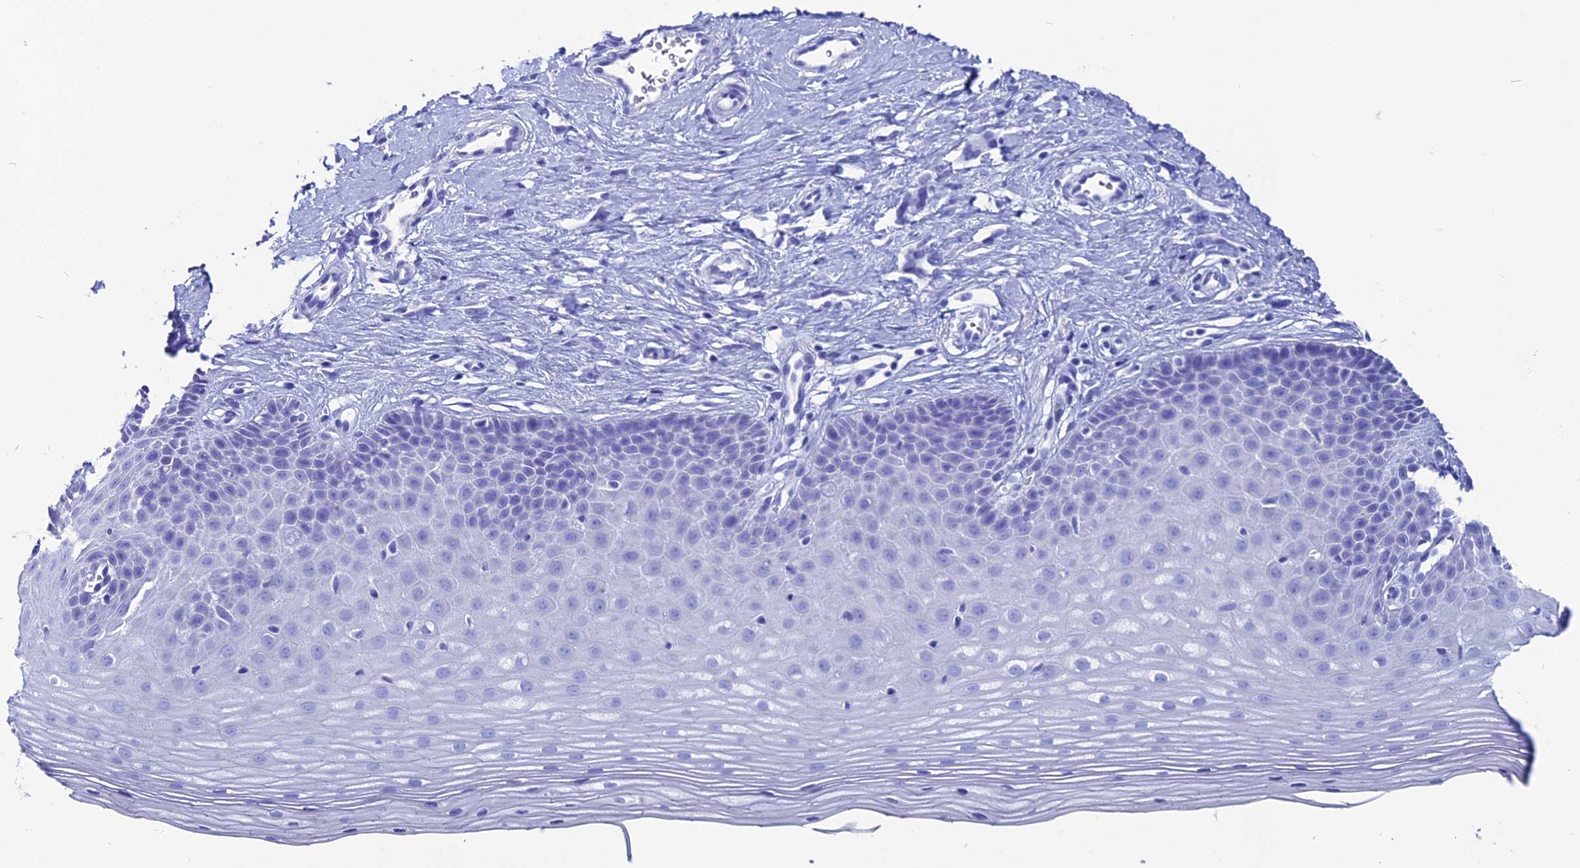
{"staining": {"intensity": "negative", "quantity": "none", "location": "none"}, "tissue": "cervix", "cell_type": "Glandular cells", "image_type": "normal", "snomed": [{"axis": "morphology", "description": "Normal tissue, NOS"}, {"axis": "topography", "description": "Cervix"}], "caption": "A photomicrograph of human cervix is negative for staining in glandular cells. (DAB IHC visualized using brightfield microscopy, high magnification).", "gene": "ANKRD29", "patient": {"sex": "female", "age": 36}}